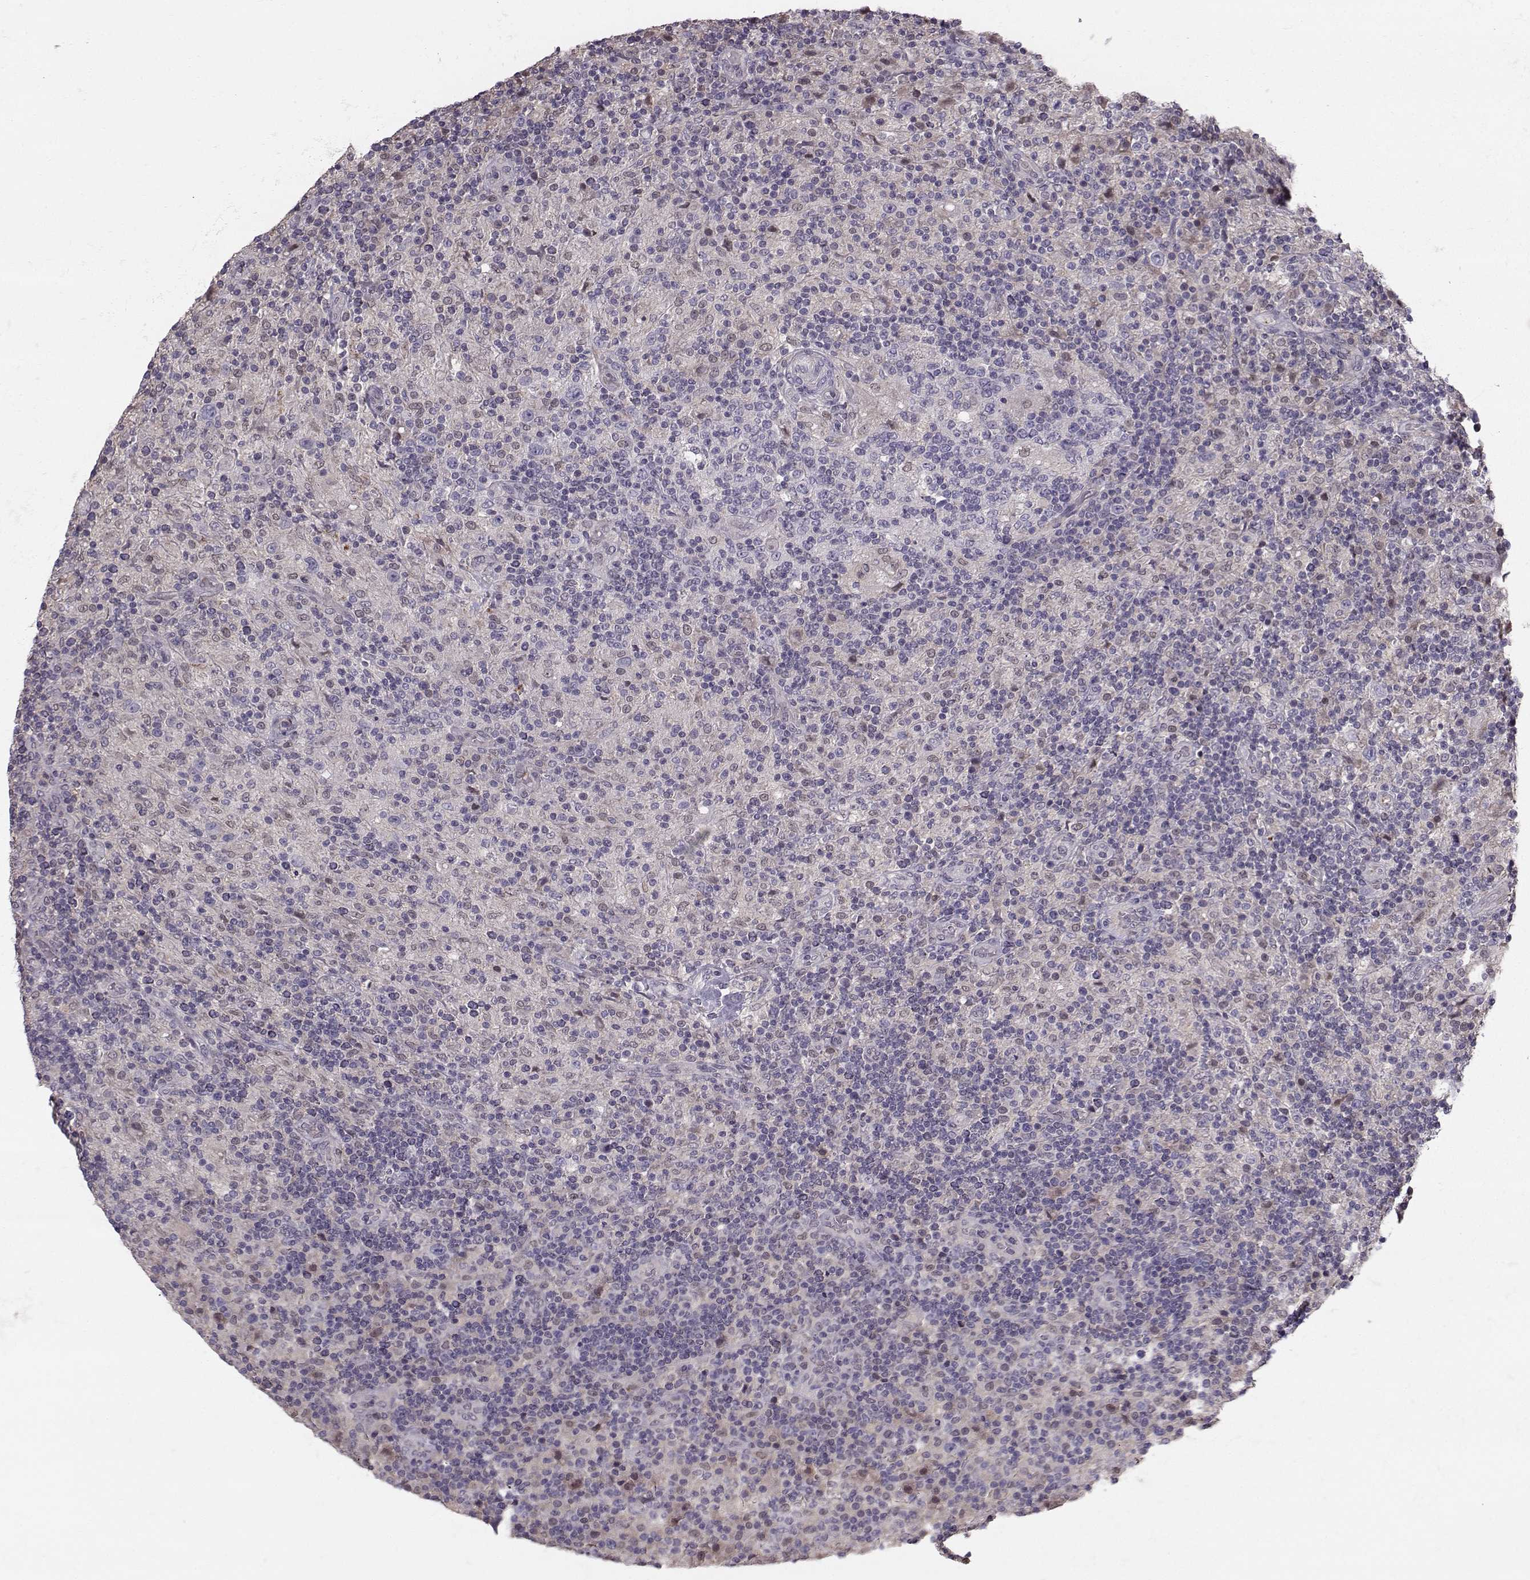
{"staining": {"intensity": "negative", "quantity": "none", "location": "none"}, "tissue": "lymphoma", "cell_type": "Tumor cells", "image_type": "cancer", "snomed": [{"axis": "morphology", "description": "Hodgkin's disease, NOS"}, {"axis": "topography", "description": "Lymph node"}], "caption": "Tumor cells are negative for brown protein staining in Hodgkin's disease.", "gene": "ASB16", "patient": {"sex": "male", "age": 70}}